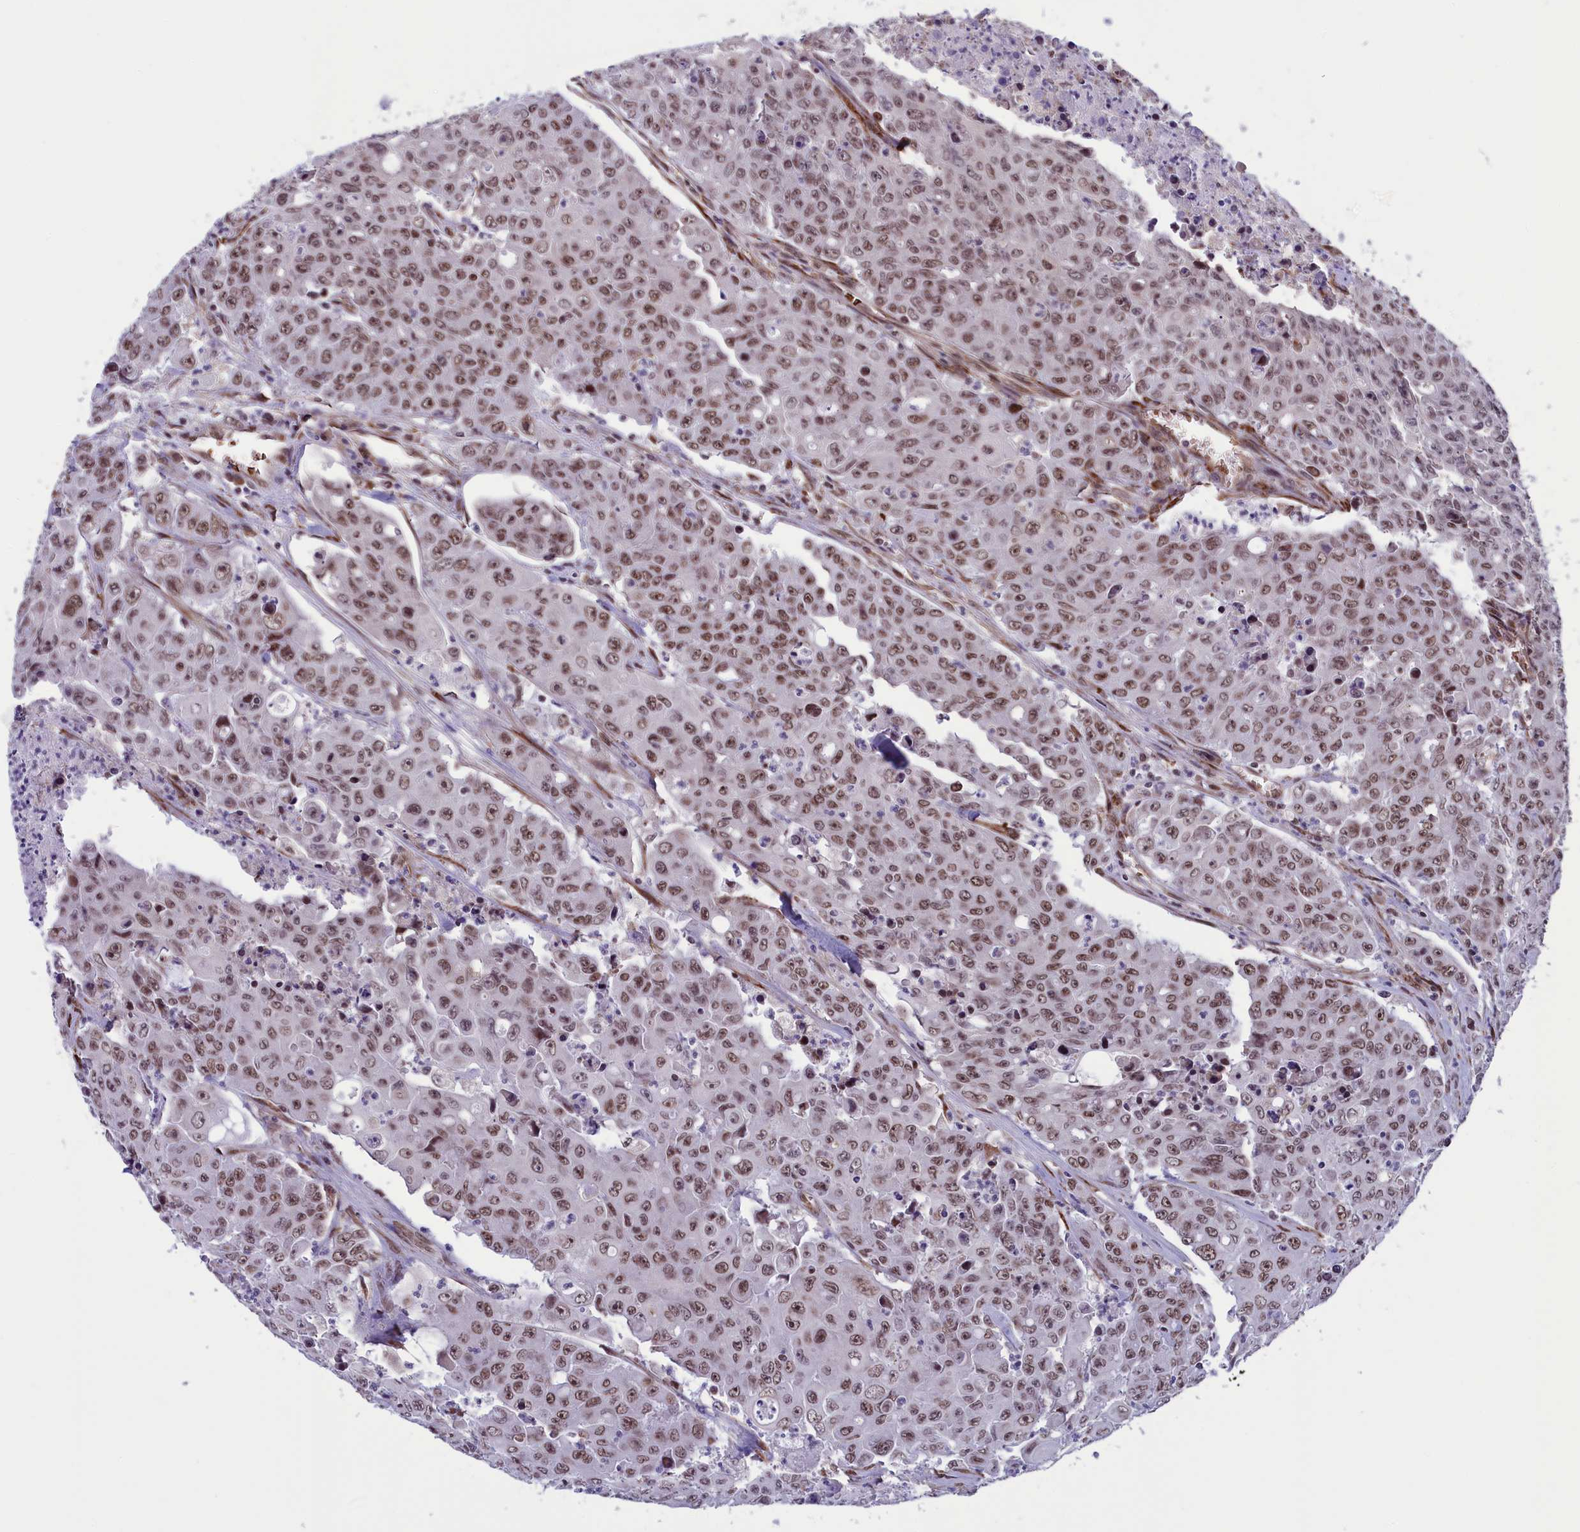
{"staining": {"intensity": "moderate", "quantity": ">75%", "location": "nuclear"}, "tissue": "colorectal cancer", "cell_type": "Tumor cells", "image_type": "cancer", "snomed": [{"axis": "morphology", "description": "Adenocarcinoma, NOS"}, {"axis": "topography", "description": "Colon"}], "caption": "Colorectal cancer was stained to show a protein in brown. There is medium levels of moderate nuclear expression in about >75% of tumor cells. (IHC, brightfield microscopy, high magnification).", "gene": "MPHOSPH8", "patient": {"sex": "male", "age": 51}}